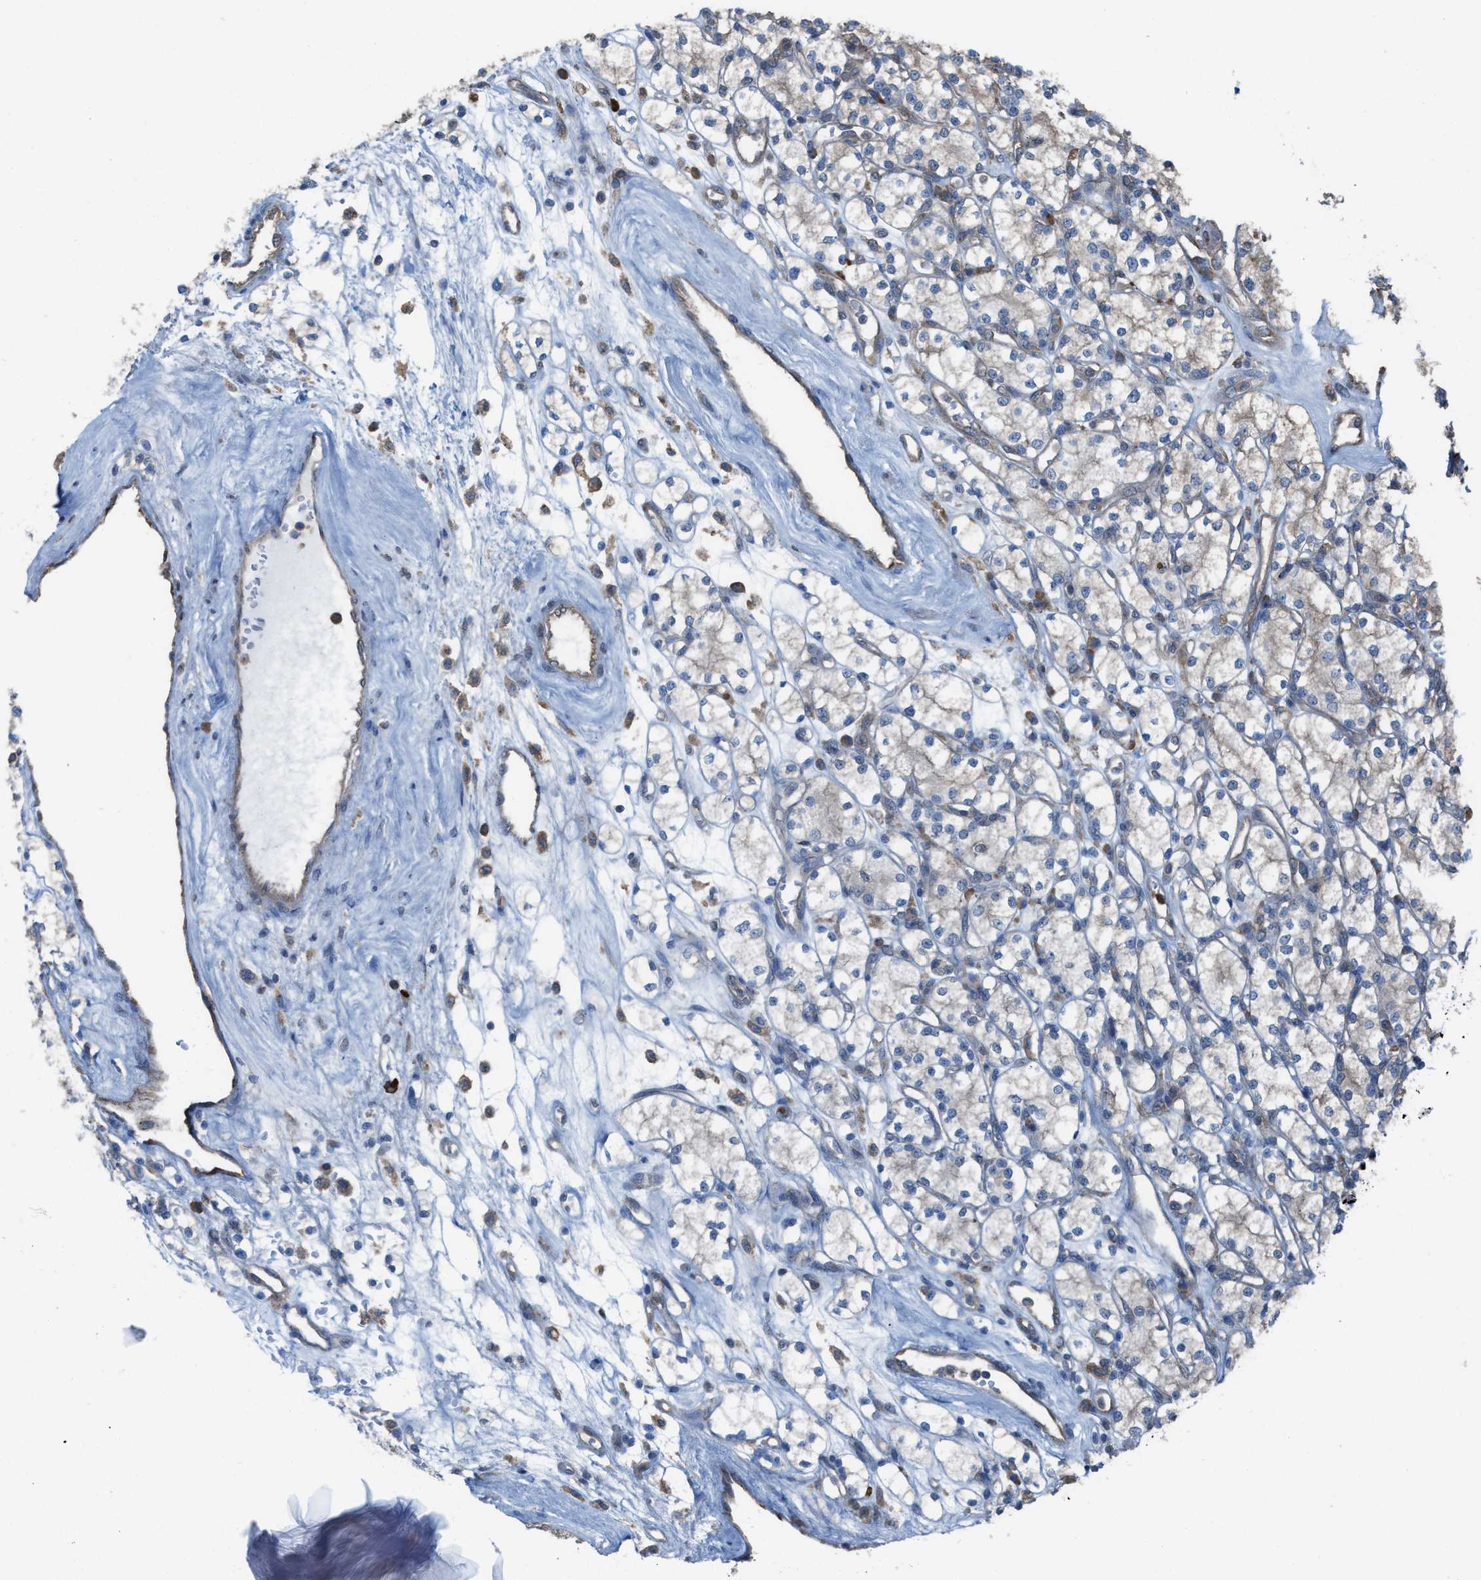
{"staining": {"intensity": "weak", "quantity": "<25%", "location": "cytoplasmic/membranous"}, "tissue": "renal cancer", "cell_type": "Tumor cells", "image_type": "cancer", "snomed": [{"axis": "morphology", "description": "Adenocarcinoma, NOS"}, {"axis": "topography", "description": "Kidney"}], "caption": "Photomicrograph shows no protein expression in tumor cells of renal cancer (adenocarcinoma) tissue. (DAB immunohistochemistry visualized using brightfield microscopy, high magnification).", "gene": "PLAA", "patient": {"sex": "male", "age": 77}}